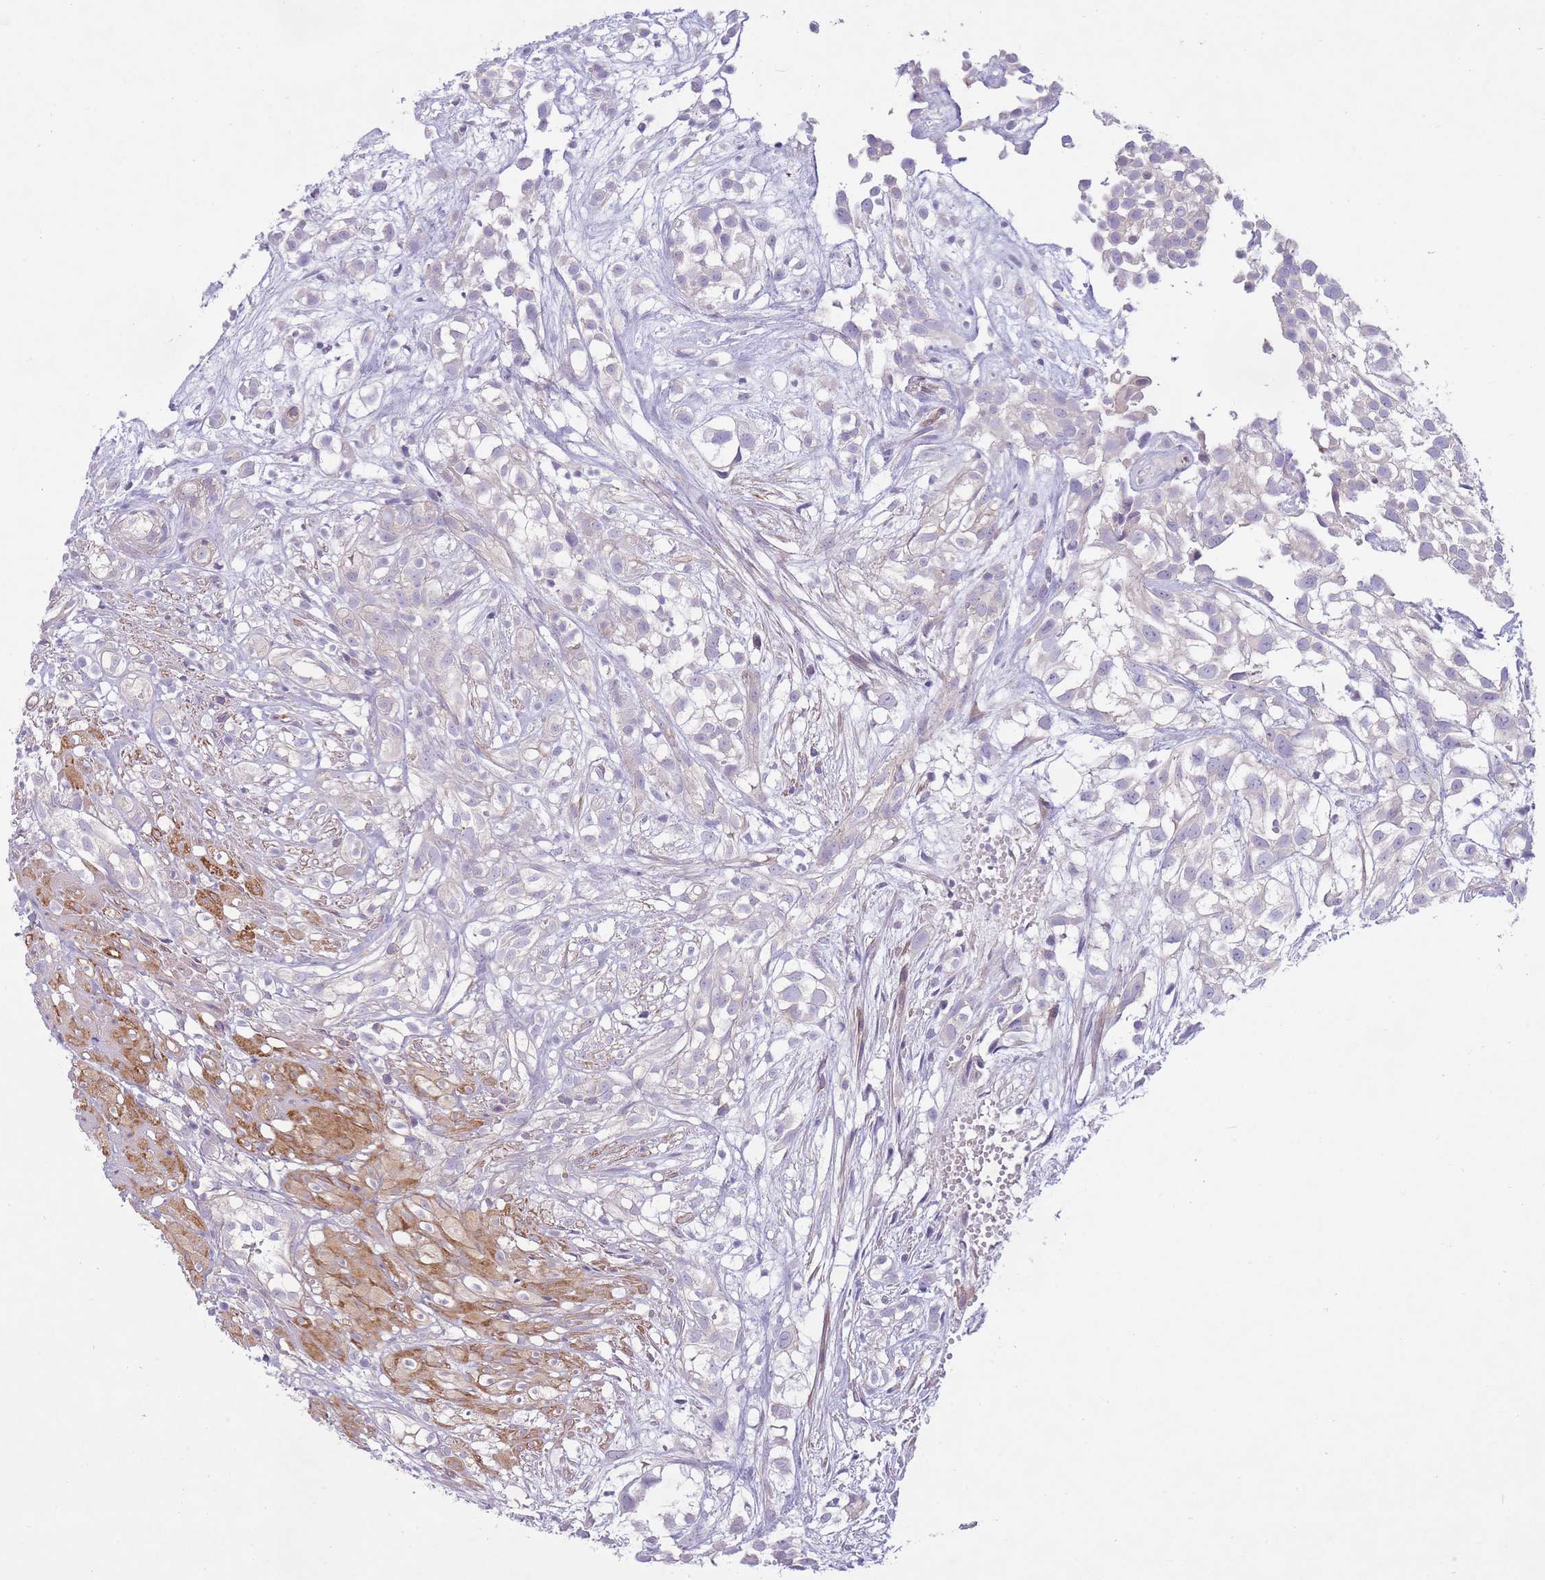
{"staining": {"intensity": "negative", "quantity": "none", "location": "none"}, "tissue": "urothelial cancer", "cell_type": "Tumor cells", "image_type": "cancer", "snomed": [{"axis": "morphology", "description": "Urothelial carcinoma, High grade"}, {"axis": "topography", "description": "Urinary bladder"}], "caption": "Tumor cells show no significant expression in urothelial carcinoma (high-grade).", "gene": "PNPLA5", "patient": {"sex": "male", "age": 56}}